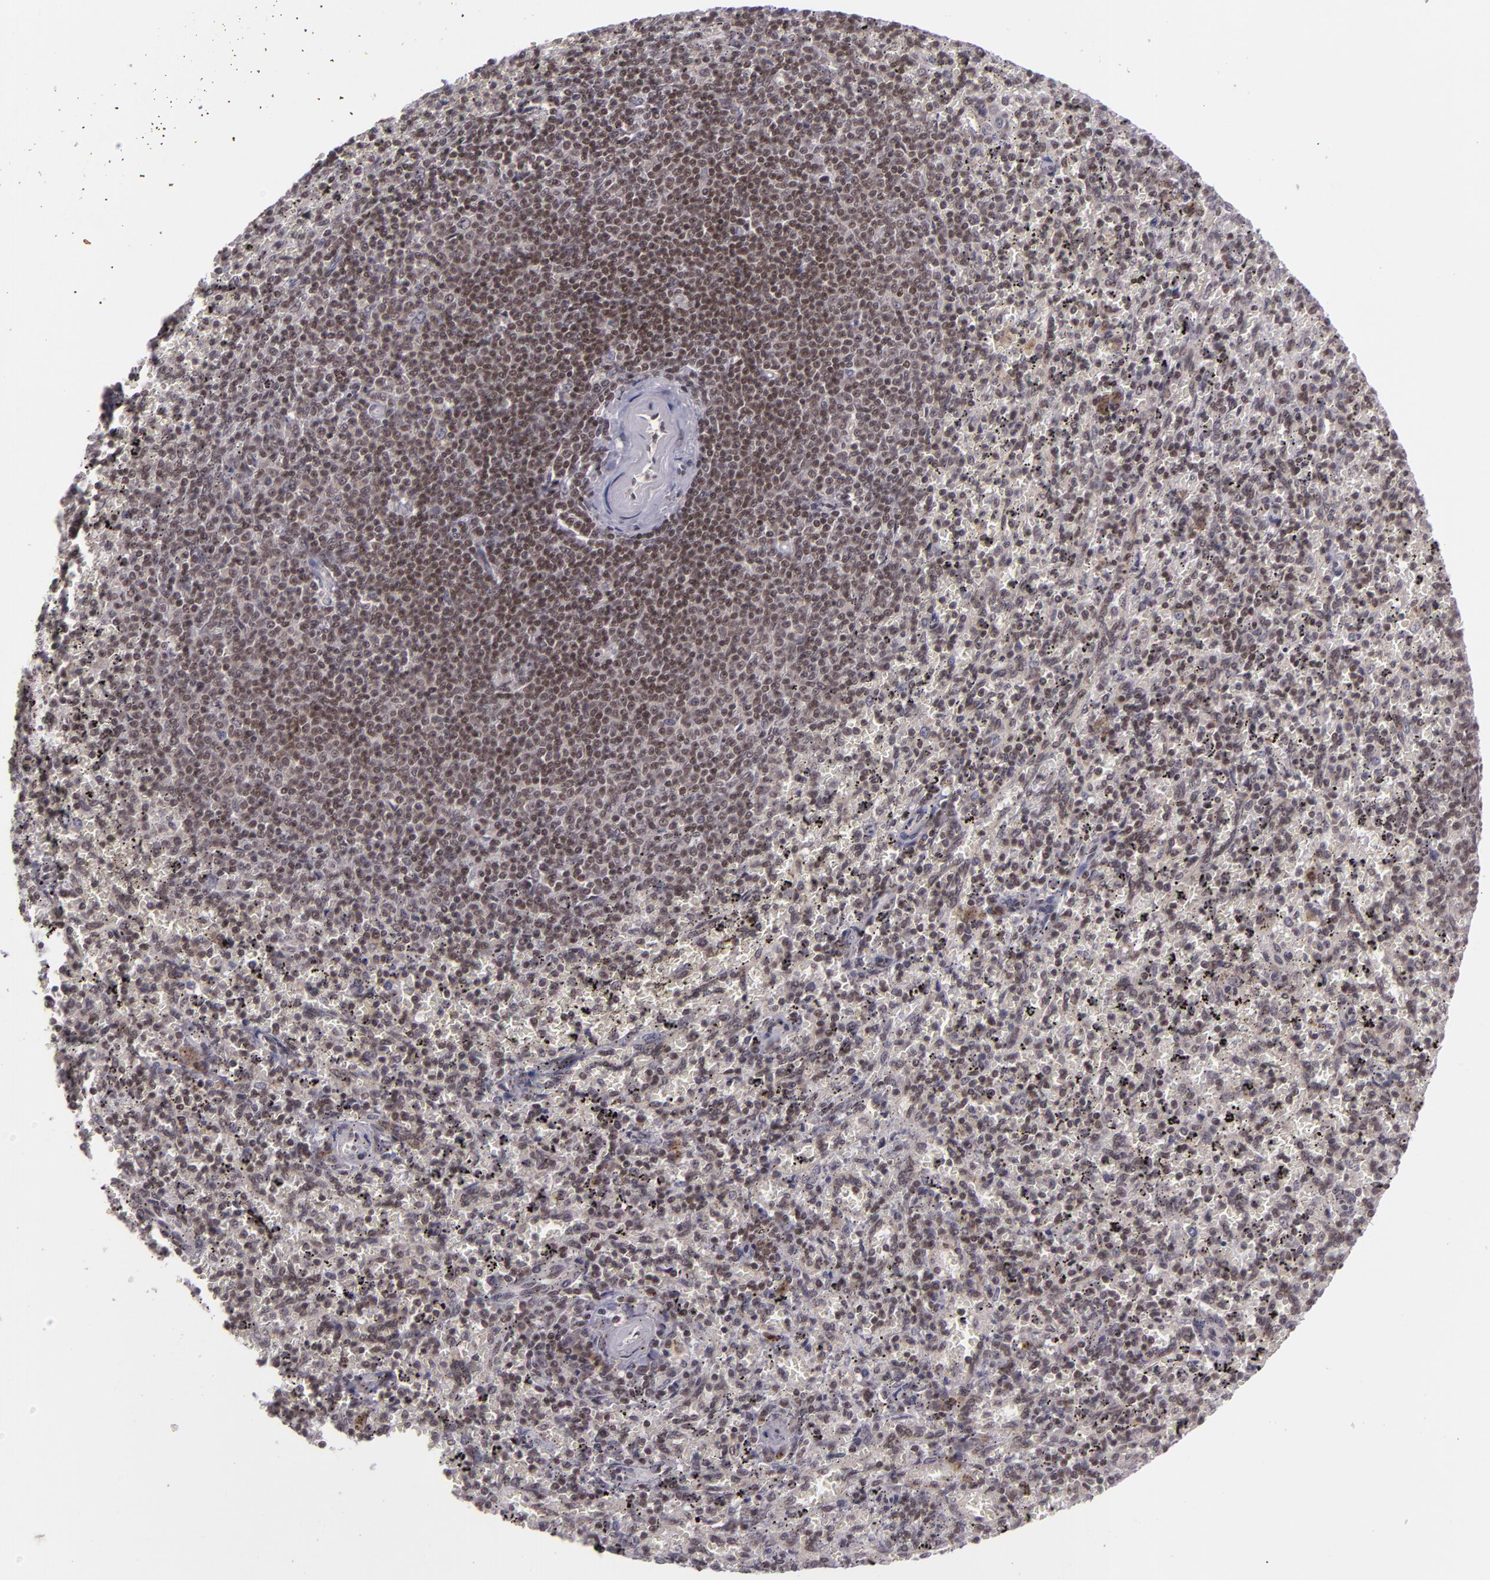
{"staining": {"intensity": "weak", "quantity": "25%-75%", "location": "nuclear"}, "tissue": "spleen", "cell_type": "Cells in red pulp", "image_type": "normal", "snomed": [{"axis": "morphology", "description": "Normal tissue, NOS"}, {"axis": "topography", "description": "Spleen"}], "caption": "Immunohistochemical staining of unremarkable spleen demonstrates 25%-75% levels of weak nuclear protein staining in approximately 25%-75% of cells in red pulp. Immunohistochemistry (ihc) stains the protein in brown and the nuclei are stained blue.", "gene": "ZFX", "patient": {"sex": "female", "age": 43}}